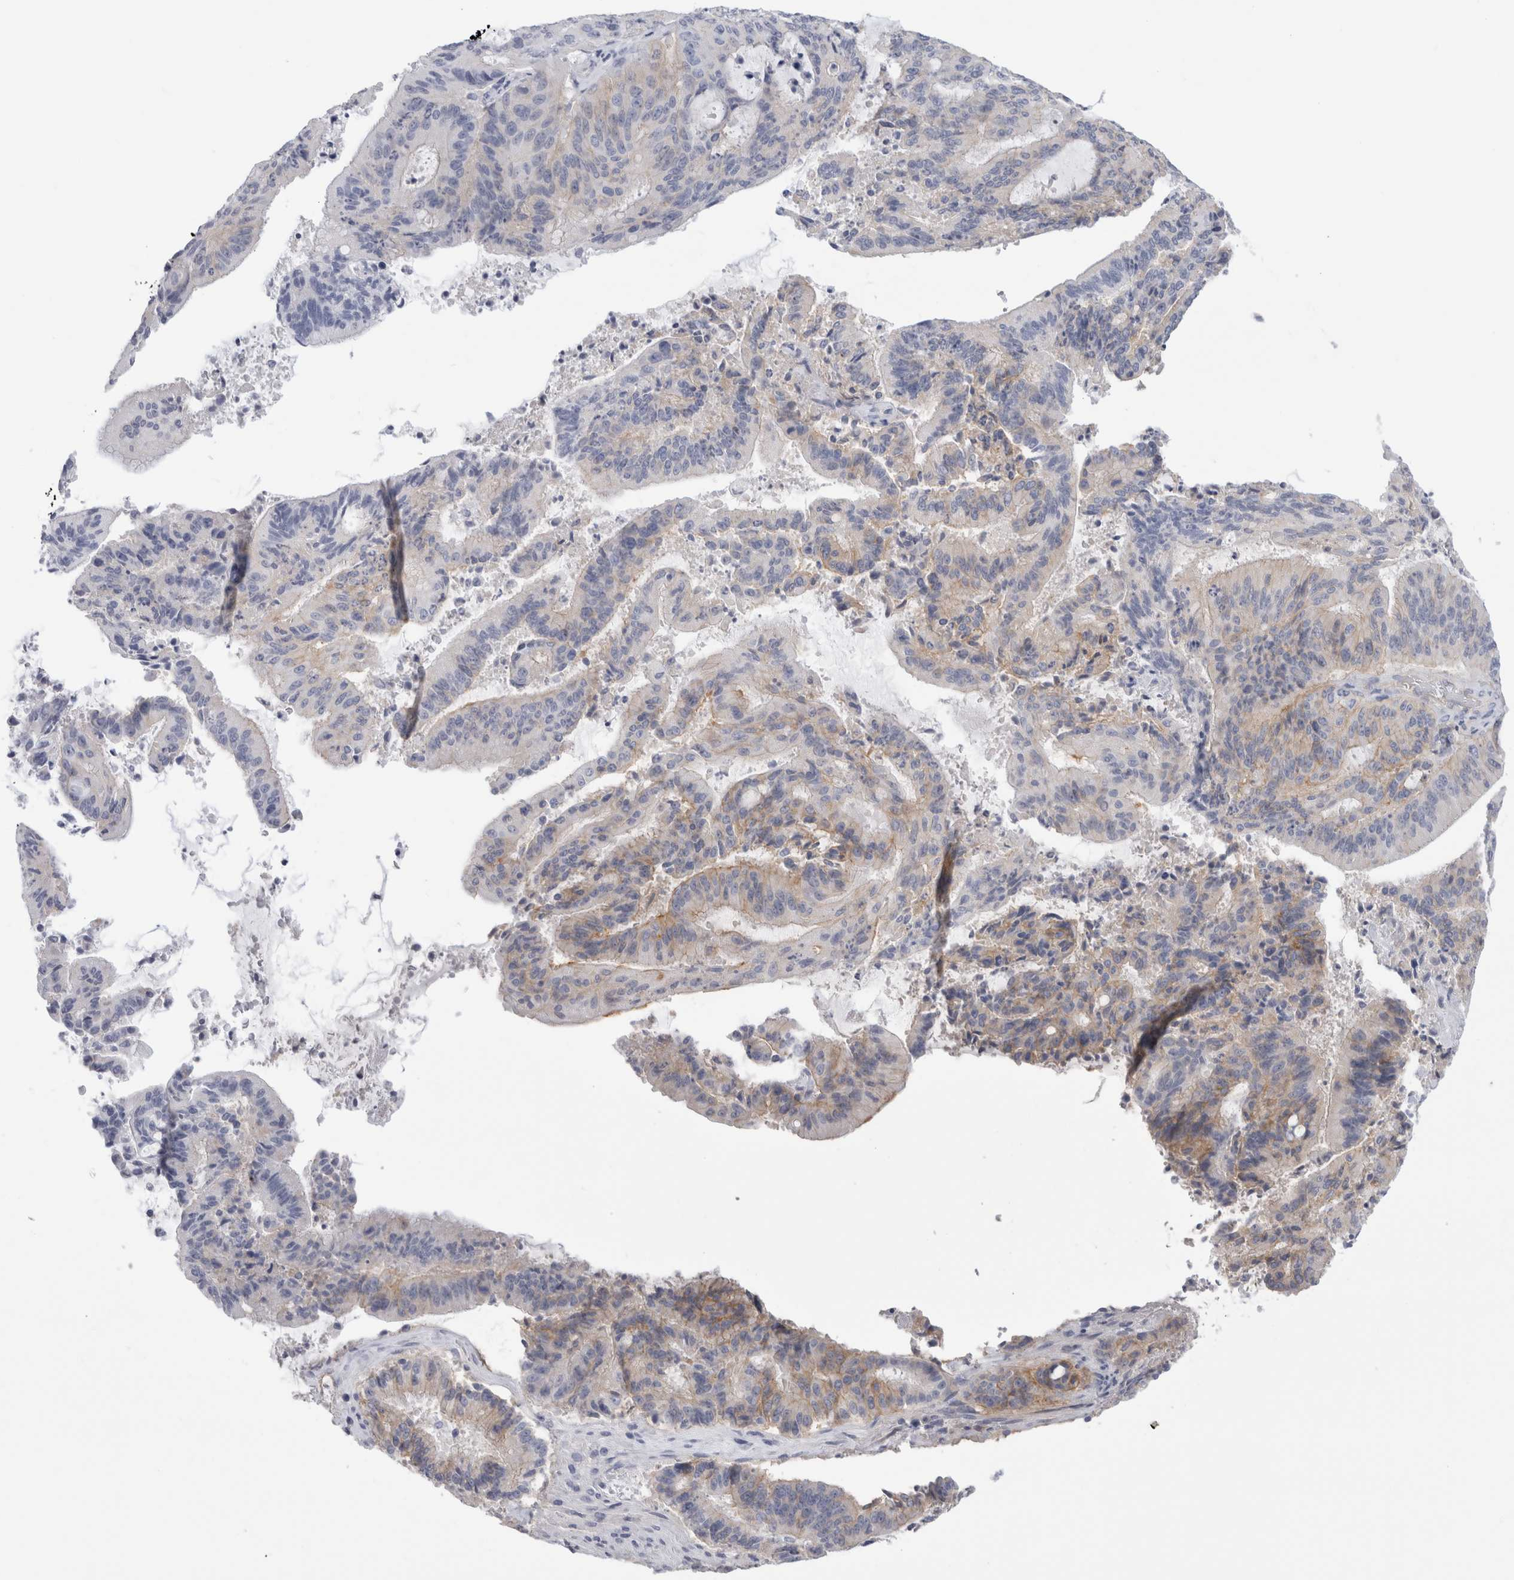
{"staining": {"intensity": "weak", "quantity": "25%-75%", "location": "cytoplasmic/membranous"}, "tissue": "liver cancer", "cell_type": "Tumor cells", "image_type": "cancer", "snomed": [{"axis": "morphology", "description": "Normal tissue, NOS"}, {"axis": "morphology", "description": "Cholangiocarcinoma"}, {"axis": "topography", "description": "Liver"}, {"axis": "topography", "description": "Peripheral nerve tissue"}], "caption": "Liver cancer tissue displays weak cytoplasmic/membranous expression in about 25%-75% of tumor cells", "gene": "VANGL1", "patient": {"sex": "female", "age": 73}}